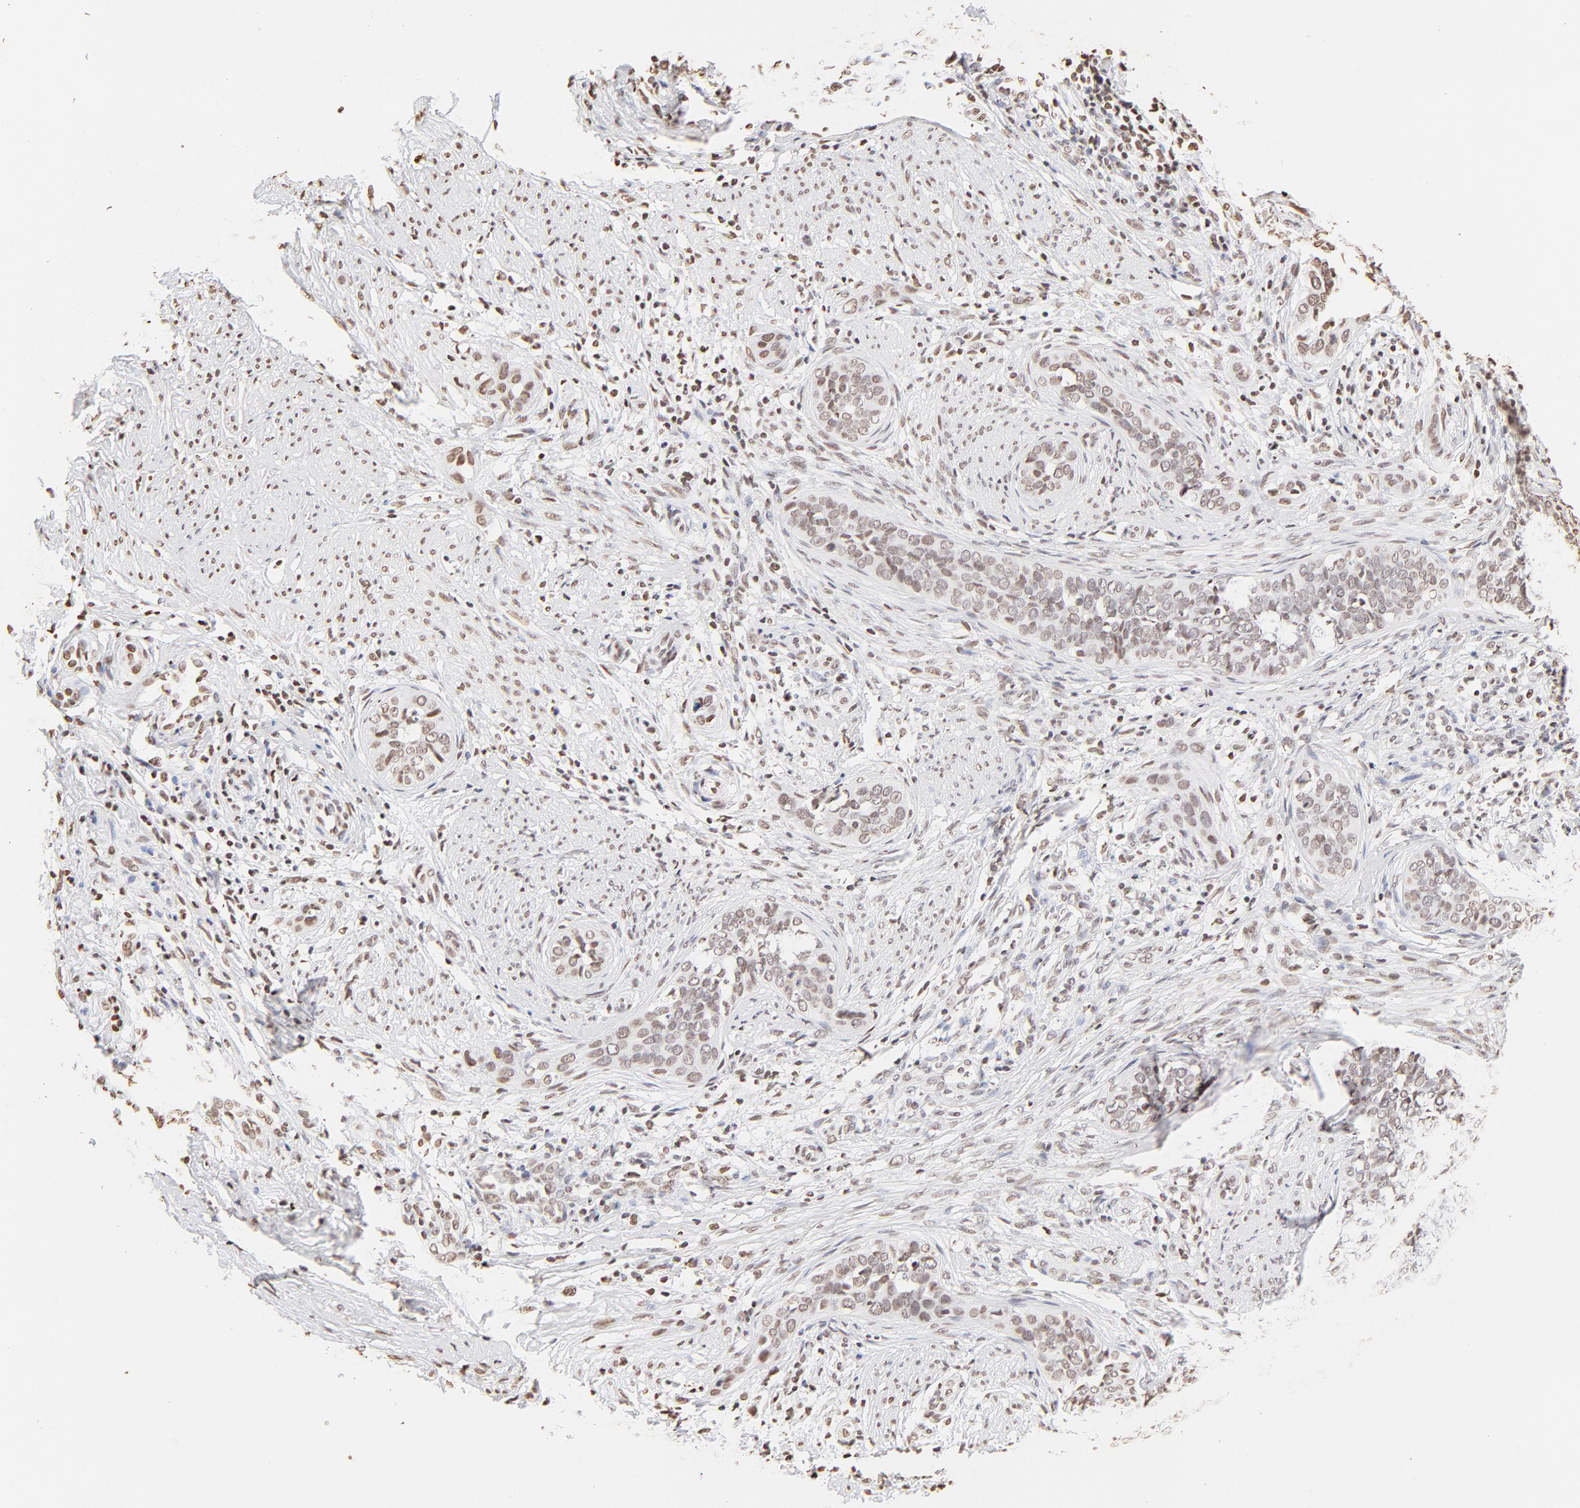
{"staining": {"intensity": "weak", "quantity": "<25%", "location": "nuclear"}, "tissue": "cervical cancer", "cell_type": "Tumor cells", "image_type": "cancer", "snomed": [{"axis": "morphology", "description": "Squamous cell carcinoma, NOS"}, {"axis": "topography", "description": "Cervix"}], "caption": "Tumor cells show no significant positivity in cervical squamous cell carcinoma.", "gene": "ZNF540", "patient": {"sex": "female", "age": 31}}